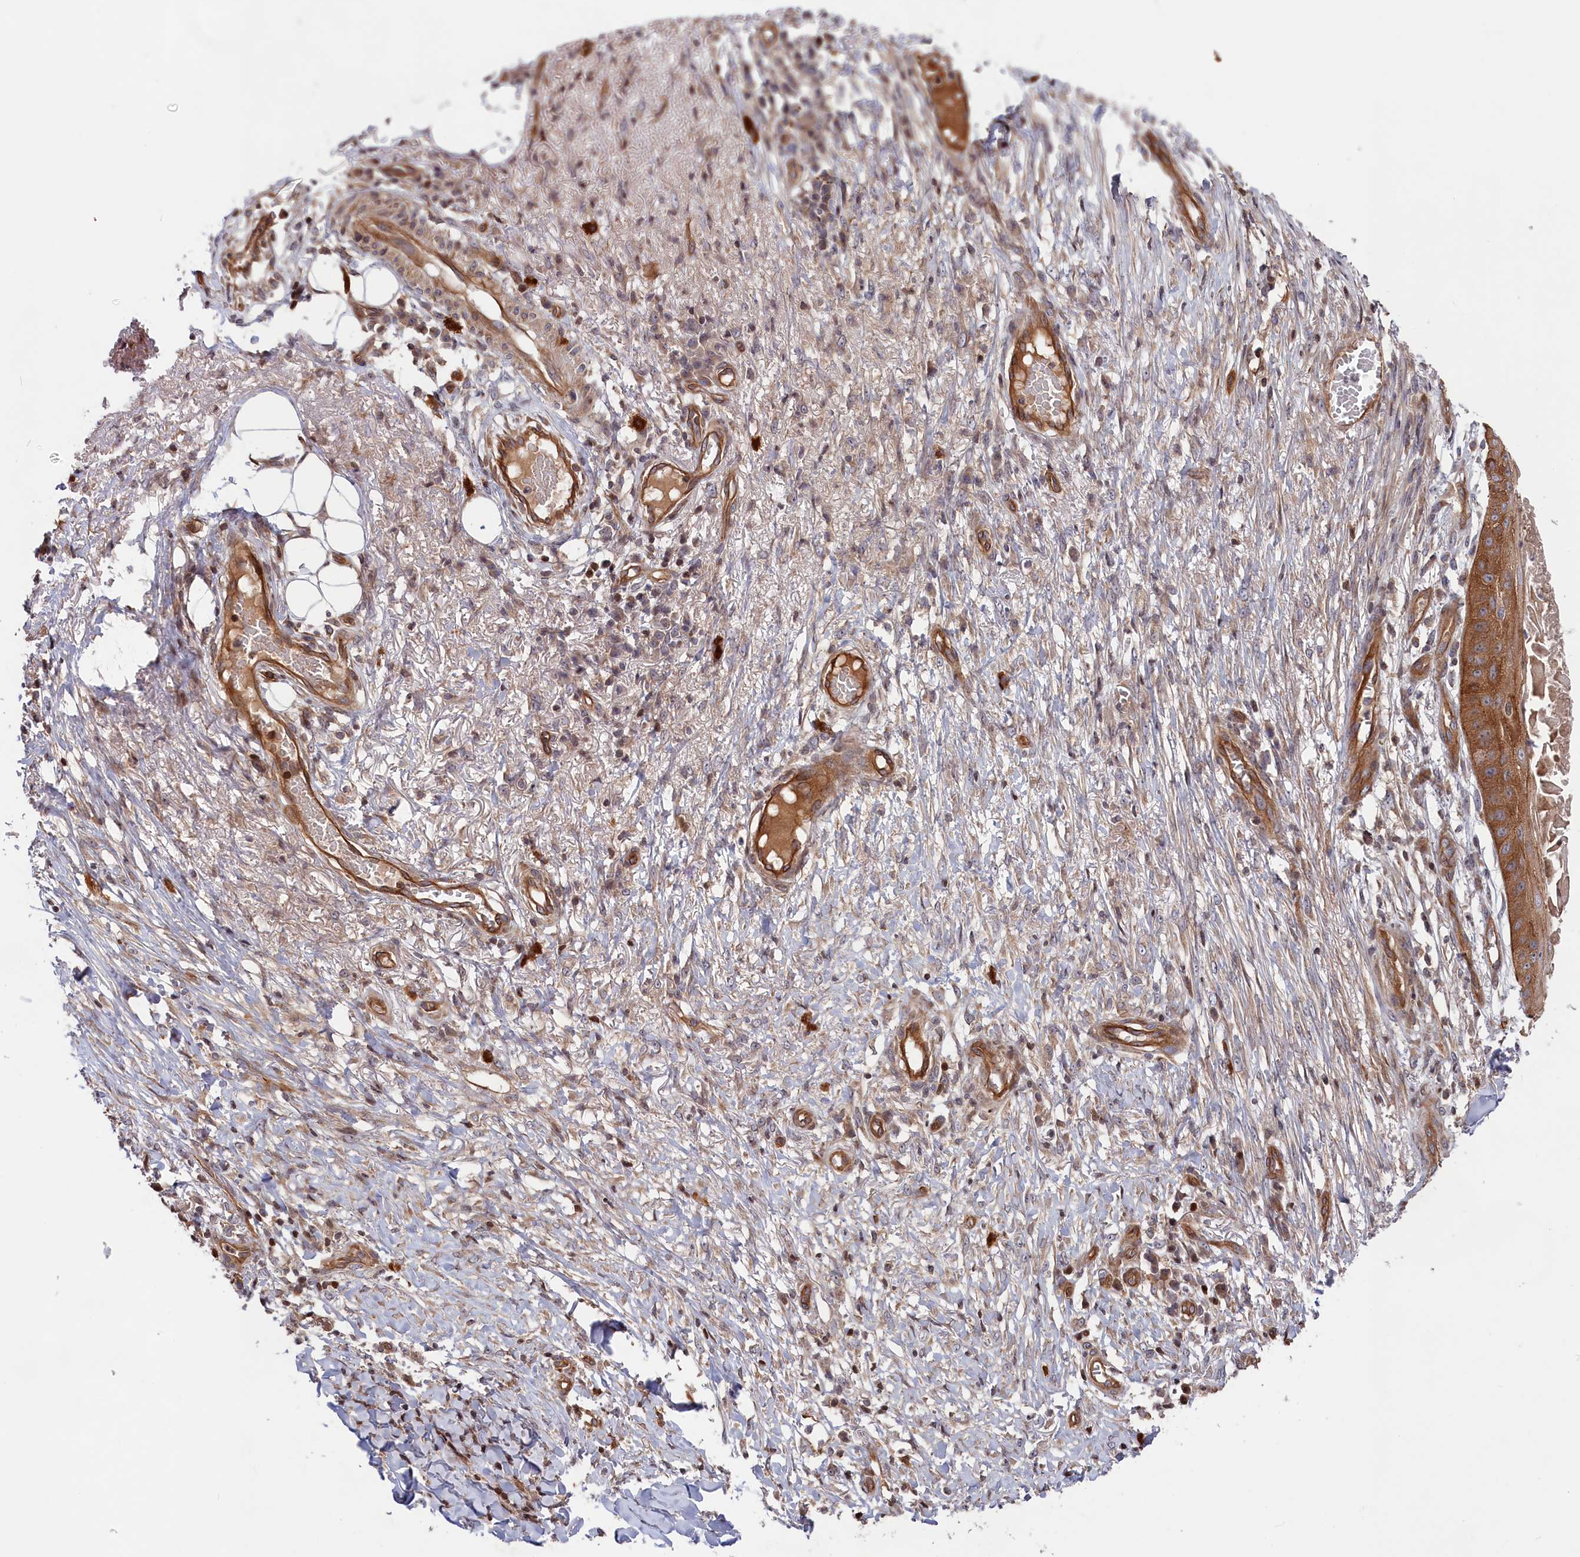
{"staining": {"intensity": "moderate", "quantity": ">75%", "location": "cytoplasmic/membranous"}, "tissue": "skin cancer", "cell_type": "Tumor cells", "image_type": "cancer", "snomed": [{"axis": "morphology", "description": "Squamous cell carcinoma, NOS"}, {"axis": "topography", "description": "Skin"}], "caption": "An immunohistochemistry histopathology image of neoplastic tissue is shown. Protein staining in brown highlights moderate cytoplasmic/membranous positivity in skin squamous cell carcinoma within tumor cells. The staining was performed using DAB to visualize the protein expression in brown, while the nuclei were stained in blue with hematoxylin (Magnification: 20x).", "gene": "CEP44", "patient": {"sex": "male", "age": 70}}